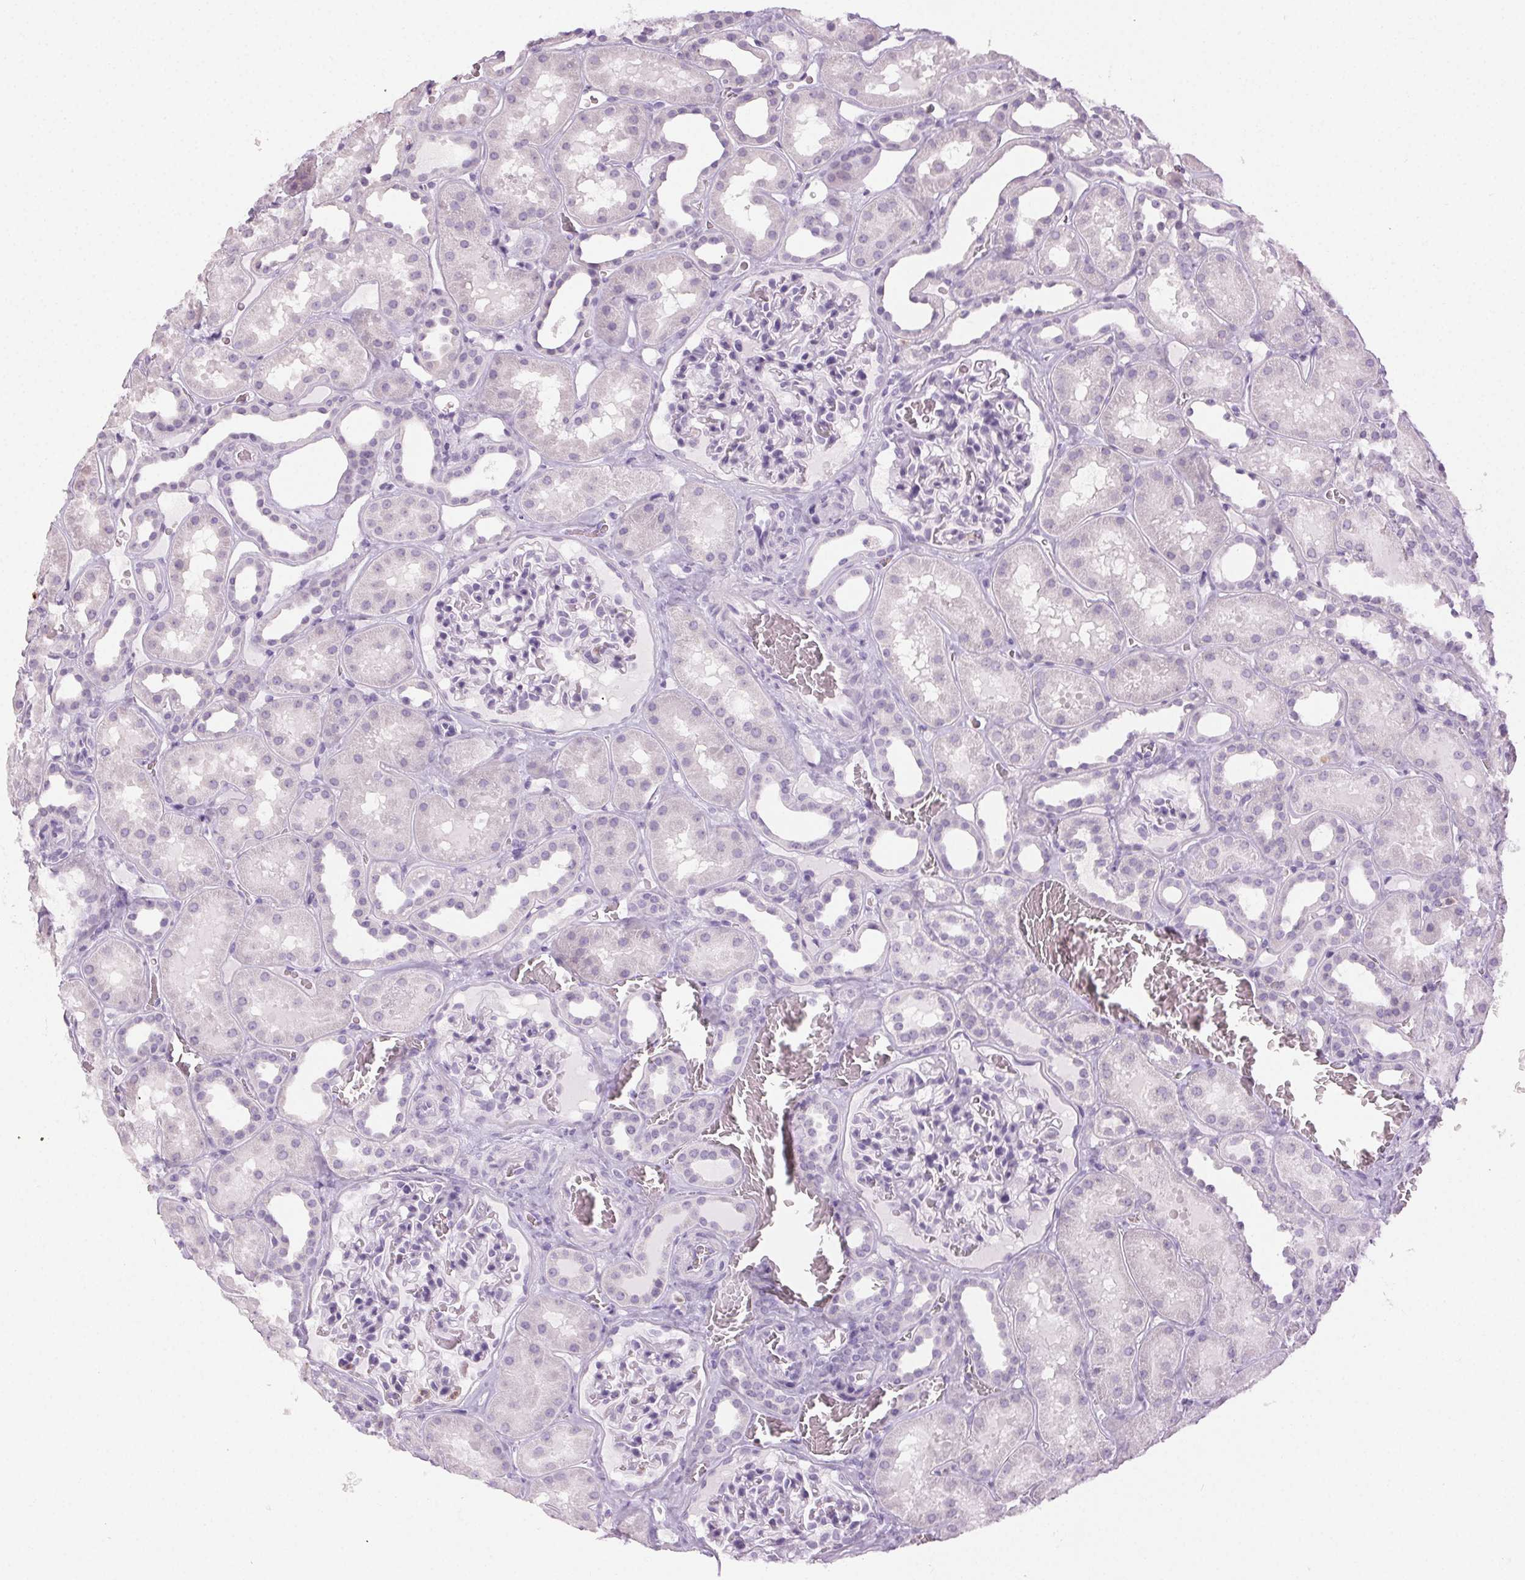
{"staining": {"intensity": "negative", "quantity": "none", "location": "none"}, "tissue": "kidney", "cell_type": "Cells in glomeruli", "image_type": "normal", "snomed": [{"axis": "morphology", "description": "Normal tissue, NOS"}, {"axis": "topography", "description": "Kidney"}], "caption": "This is an IHC micrograph of benign human kidney. There is no positivity in cells in glomeruli.", "gene": "MPO", "patient": {"sex": "female", "age": 41}}